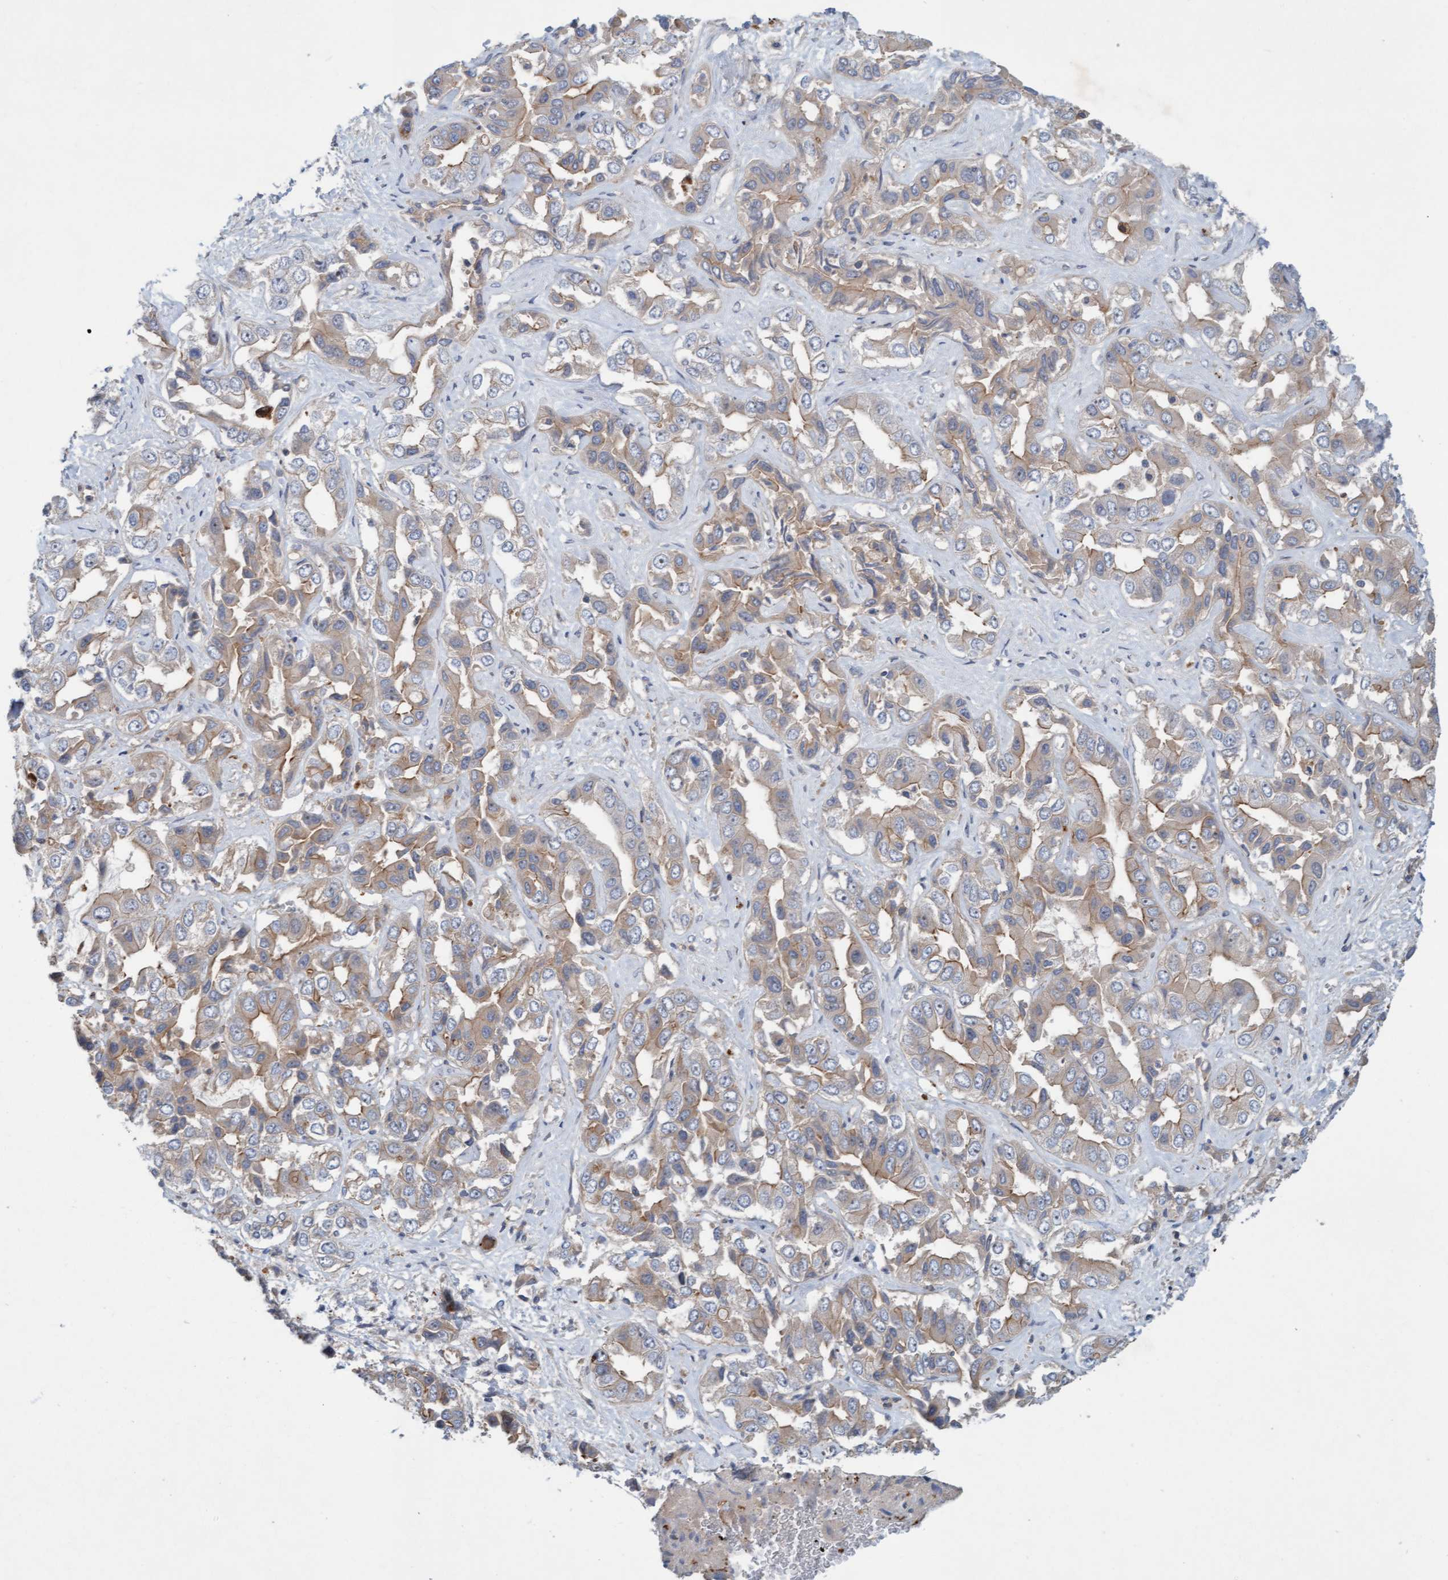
{"staining": {"intensity": "weak", "quantity": "25%-75%", "location": "cytoplasmic/membranous"}, "tissue": "liver cancer", "cell_type": "Tumor cells", "image_type": "cancer", "snomed": [{"axis": "morphology", "description": "Cholangiocarcinoma"}, {"axis": "topography", "description": "Liver"}], "caption": "DAB (3,3'-diaminobenzidine) immunohistochemical staining of liver cholangiocarcinoma demonstrates weak cytoplasmic/membranous protein positivity in about 25%-75% of tumor cells. Ihc stains the protein of interest in brown and the nuclei are stained blue.", "gene": "ERAL1", "patient": {"sex": "female", "age": 52}}